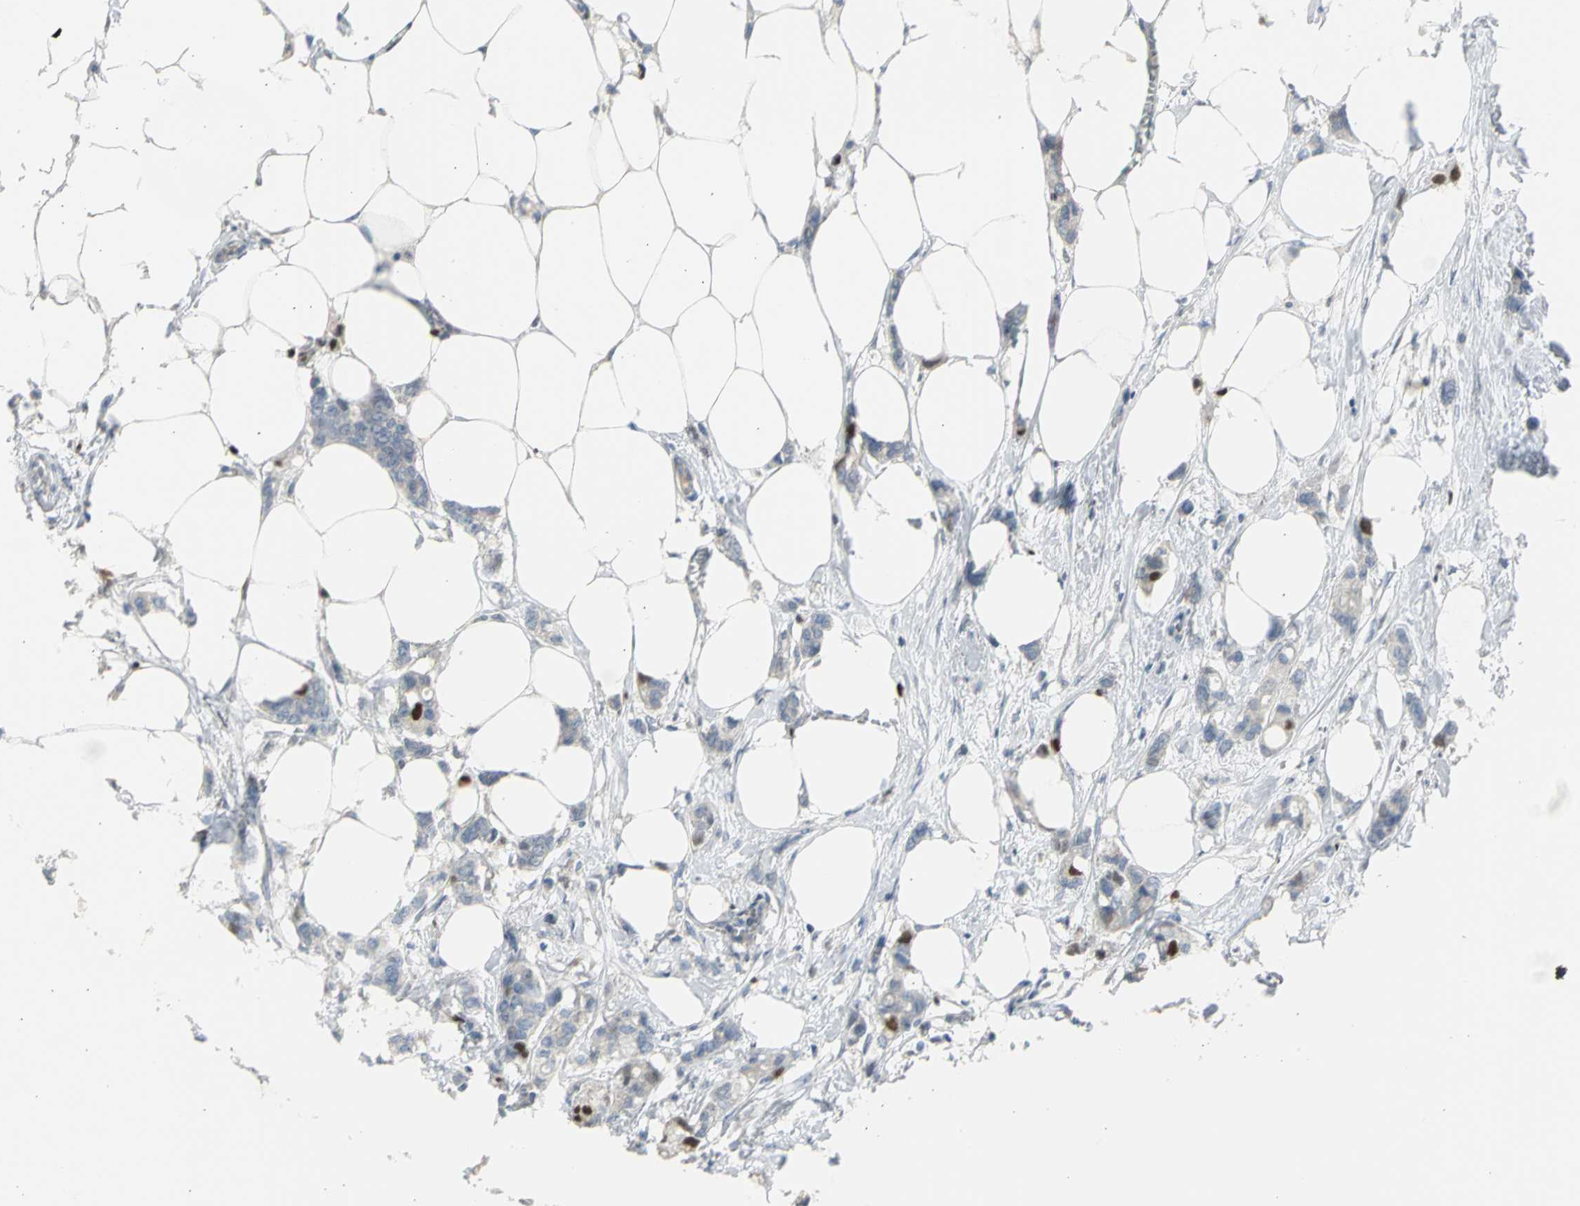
{"staining": {"intensity": "moderate", "quantity": "<25%", "location": "nuclear"}, "tissue": "breast cancer", "cell_type": "Tumor cells", "image_type": "cancer", "snomed": [{"axis": "morphology", "description": "Duct carcinoma"}, {"axis": "topography", "description": "Breast"}], "caption": "Tumor cells show moderate nuclear expression in approximately <25% of cells in breast intraductal carcinoma.", "gene": "MCM3", "patient": {"sex": "female", "age": 84}}